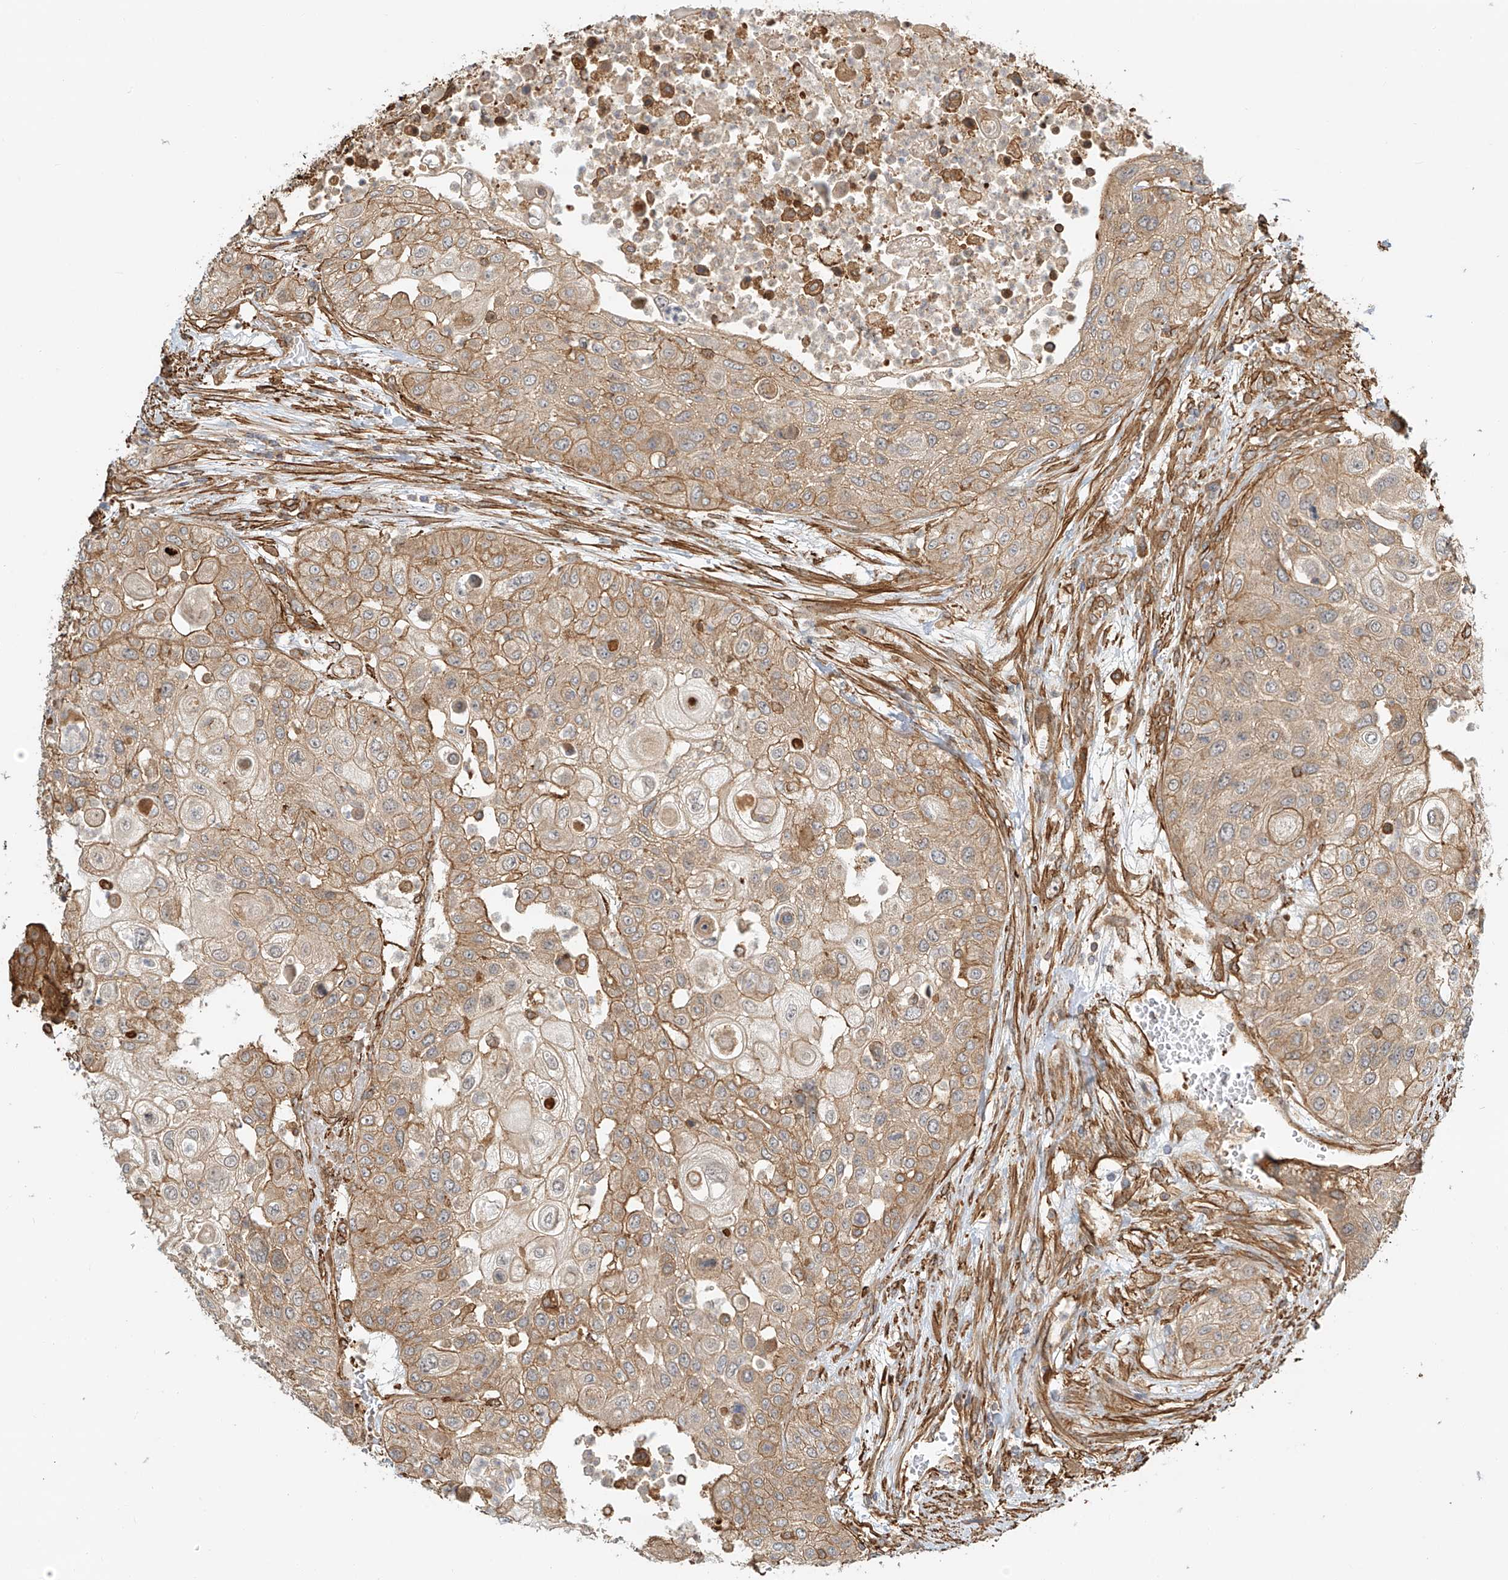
{"staining": {"intensity": "weak", "quantity": ">75%", "location": "cytoplasmic/membranous"}, "tissue": "urothelial cancer", "cell_type": "Tumor cells", "image_type": "cancer", "snomed": [{"axis": "morphology", "description": "Urothelial carcinoma, High grade"}, {"axis": "topography", "description": "Urinary bladder"}], "caption": "Immunohistochemical staining of high-grade urothelial carcinoma demonstrates low levels of weak cytoplasmic/membranous positivity in approximately >75% of tumor cells. The staining was performed using DAB (3,3'-diaminobenzidine) to visualize the protein expression in brown, while the nuclei were stained in blue with hematoxylin (Magnification: 20x).", "gene": "CSMD3", "patient": {"sex": "female", "age": 79}}